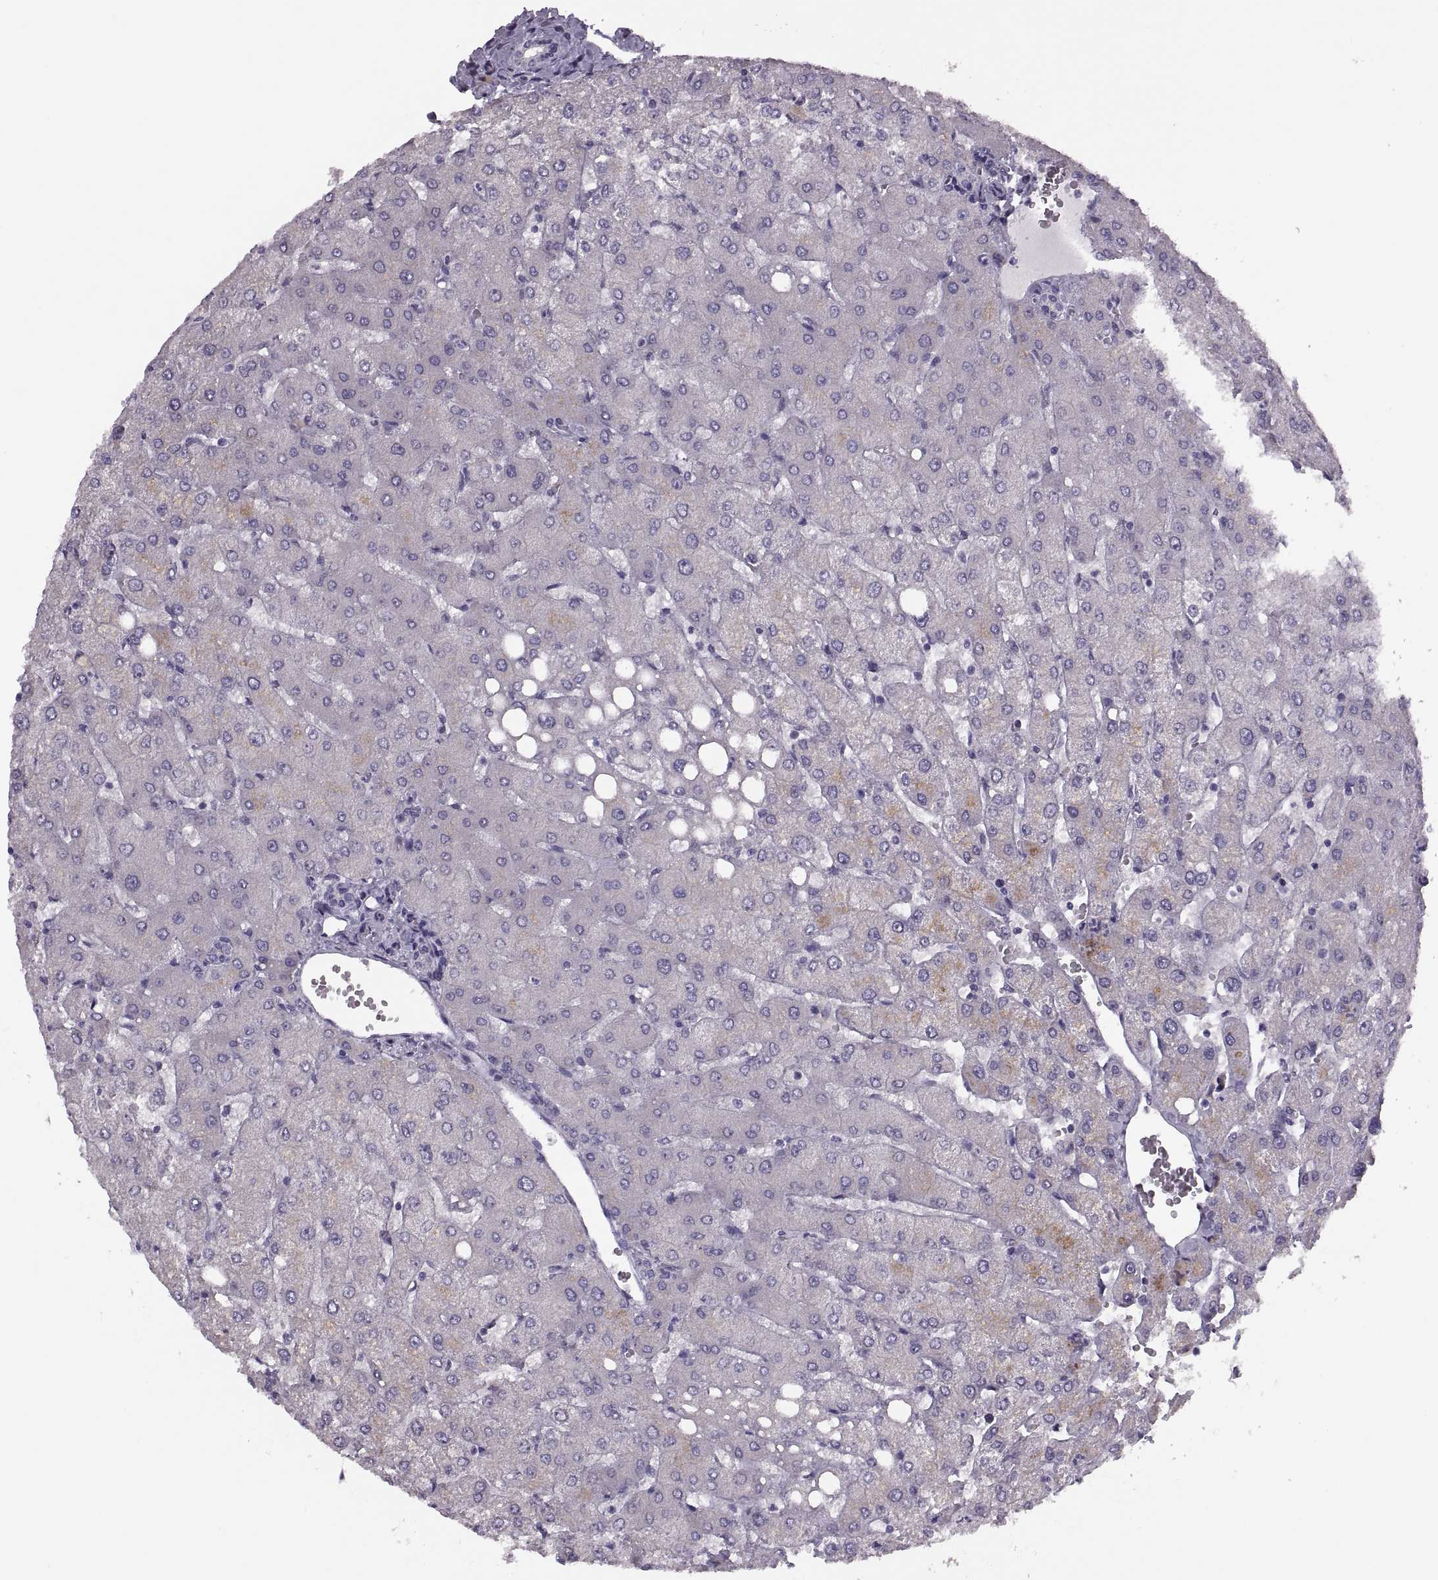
{"staining": {"intensity": "negative", "quantity": "none", "location": "none"}, "tissue": "liver", "cell_type": "Cholangiocytes", "image_type": "normal", "snomed": [{"axis": "morphology", "description": "Normal tissue, NOS"}, {"axis": "topography", "description": "Liver"}], "caption": "IHC photomicrograph of unremarkable human liver stained for a protein (brown), which reveals no staining in cholangiocytes.", "gene": "PRSS54", "patient": {"sex": "female", "age": 54}}